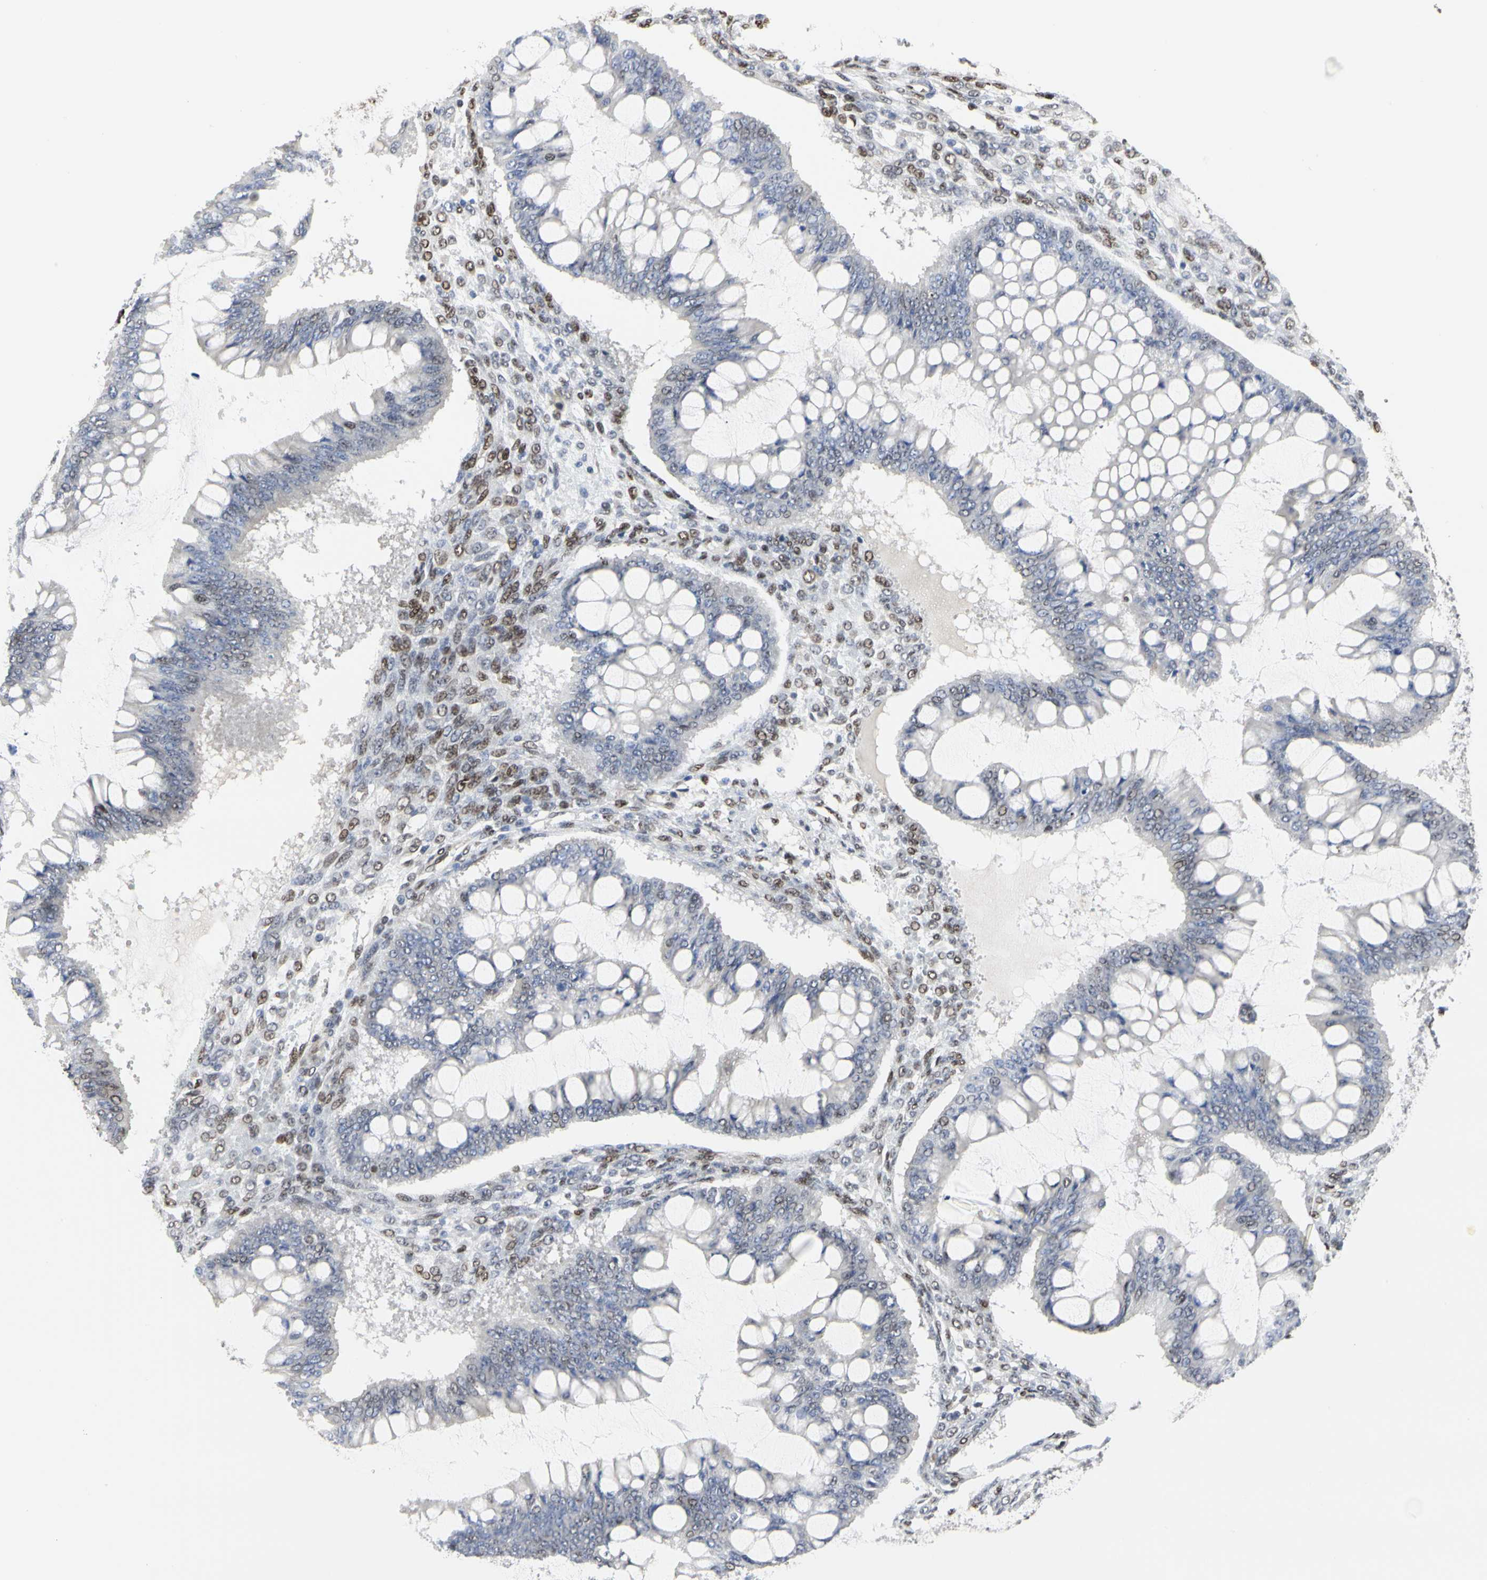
{"staining": {"intensity": "weak", "quantity": "<25%", "location": "nuclear"}, "tissue": "ovarian cancer", "cell_type": "Tumor cells", "image_type": "cancer", "snomed": [{"axis": "morphology", "description": "Cystadenocarcinoma, mucinous, NOS"}, {"axis": "topography", "description": "Ovary"}], "caption": "This is an immunohistochemistry histopathology image of human ovarian cancer. There is no staining in tumor cells.", "gene": "PRMT3", "patient": {"sex": "female", "age": 73}}